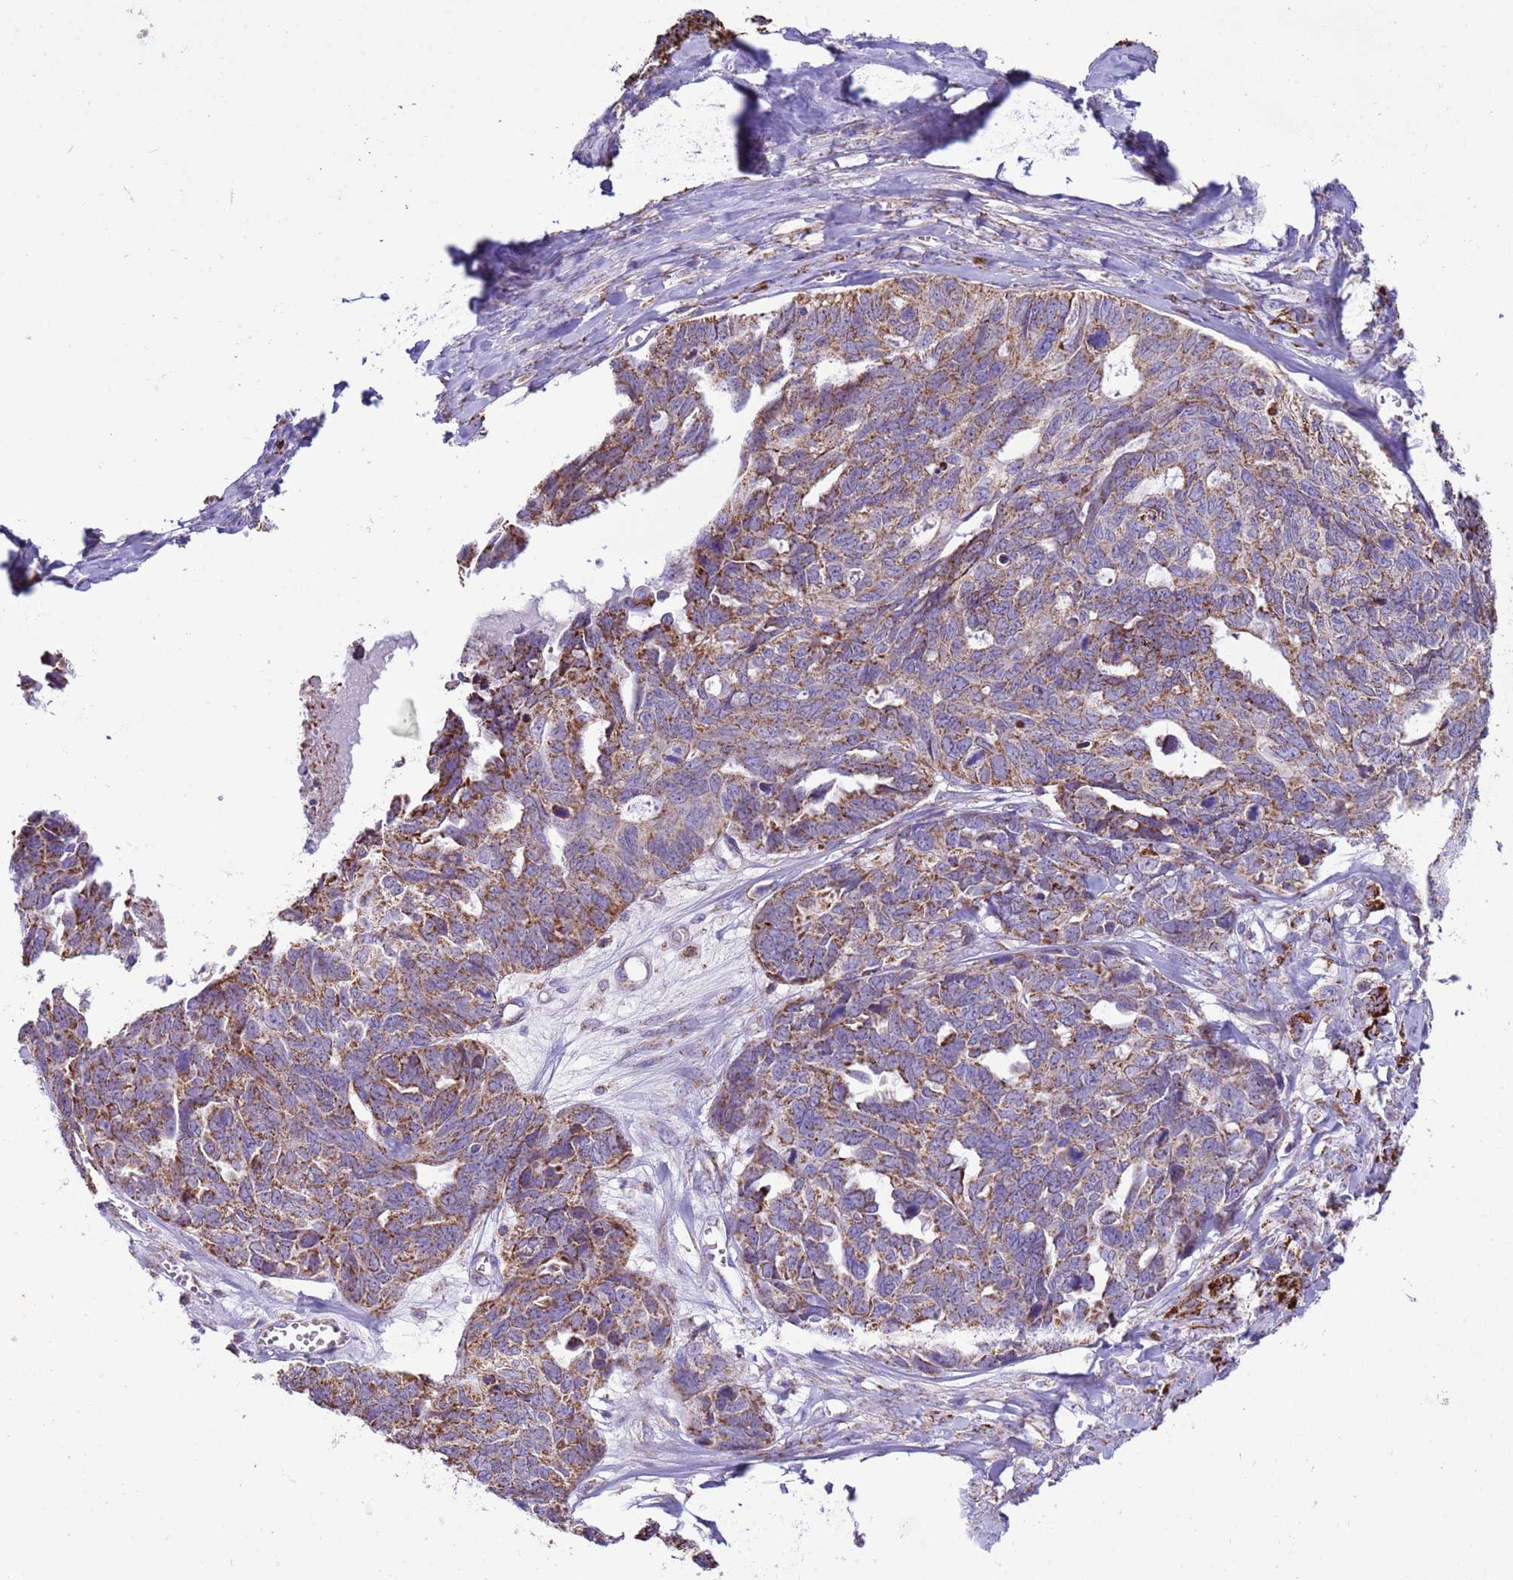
{"staining": {"intensity": "strong", "quantity": ">75%", "location": "cytoplasmic/membranous"}, "tissue": "ovarian cancer", "cell_type": "Tumor cells", "image_type": "cancer", "snomed": [{"axis": "morphology", "description": "Cystadenocarcinoma, serous, NOS"}, {"axis": "topography", "description": "Ovary"}], "caption": "Brown immunohistochemical staining in human ovarian cancer (serous cystadenocarcinoma) displays strong cytoplasmic/membranous positivity in approximately >75% of tumor cells. (DAB (3,3'-diaminobenzidine) = brown stain, brightfield microscopy at high magnification).", "gene": "RNF165", "patient": {"sex": "female", "age": 79}}